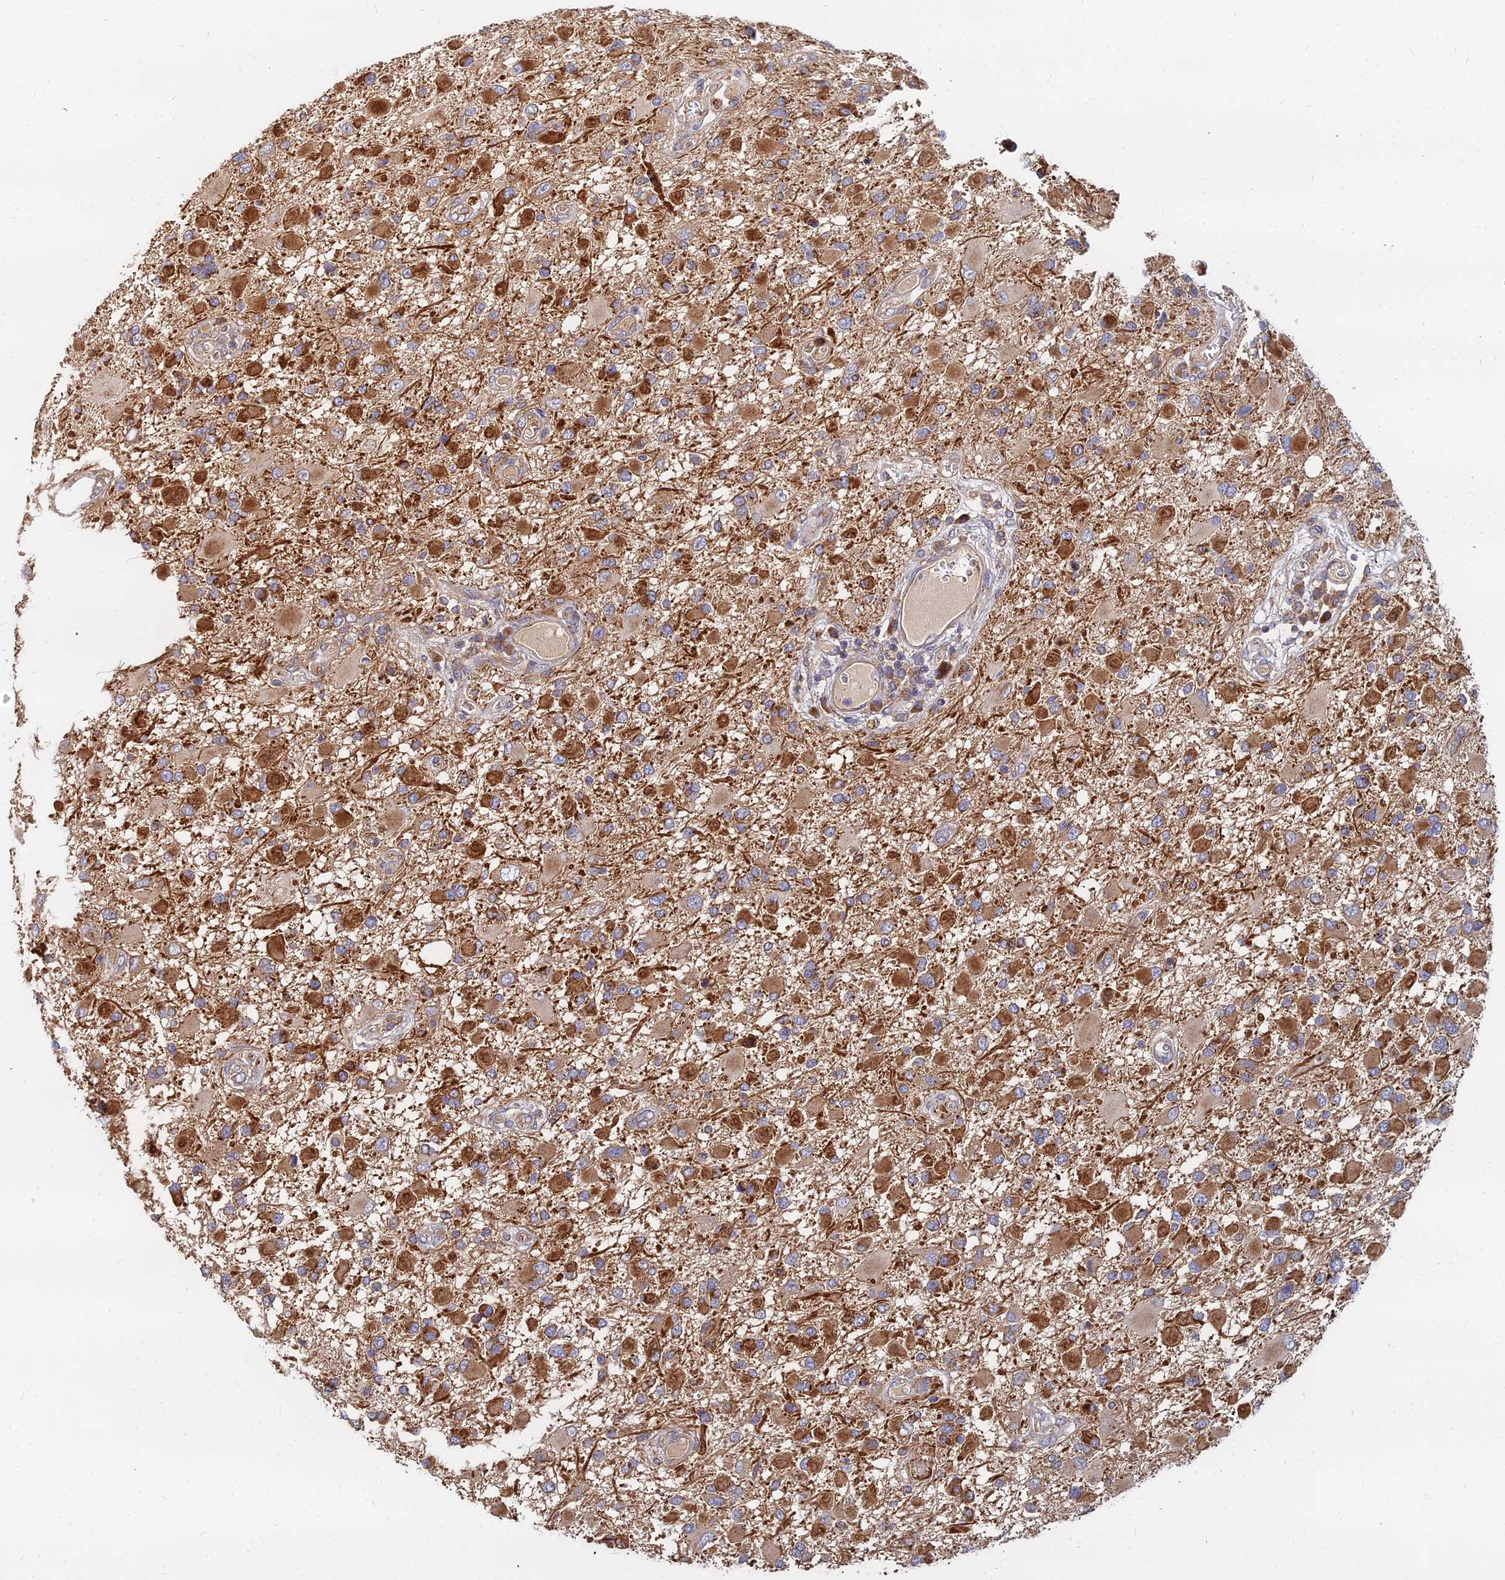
{"staining": {"intensity": "strong", "quantity": "25%-75%", "location": "cytoplasmic/membranous"}, "tissue": "glioma", "cell_type": "Tumor cells", "image_type": "cancer", "snomed": [{"axis": "morphology", "description": "Glioma, malignant, High grade"}, {"axis": "topography", "description": "Brain"}], "caption": "DAB (3,3'-diaminobenzidine) immunohistochemical staining of human malignant glioma (high-grade) demonstrates strong cytoplasmic/membranous protein expression in approximately 25%-75% of tumor cells.", "gene": "CCZ1", "patient": {"sex": "male", "age": 53}}